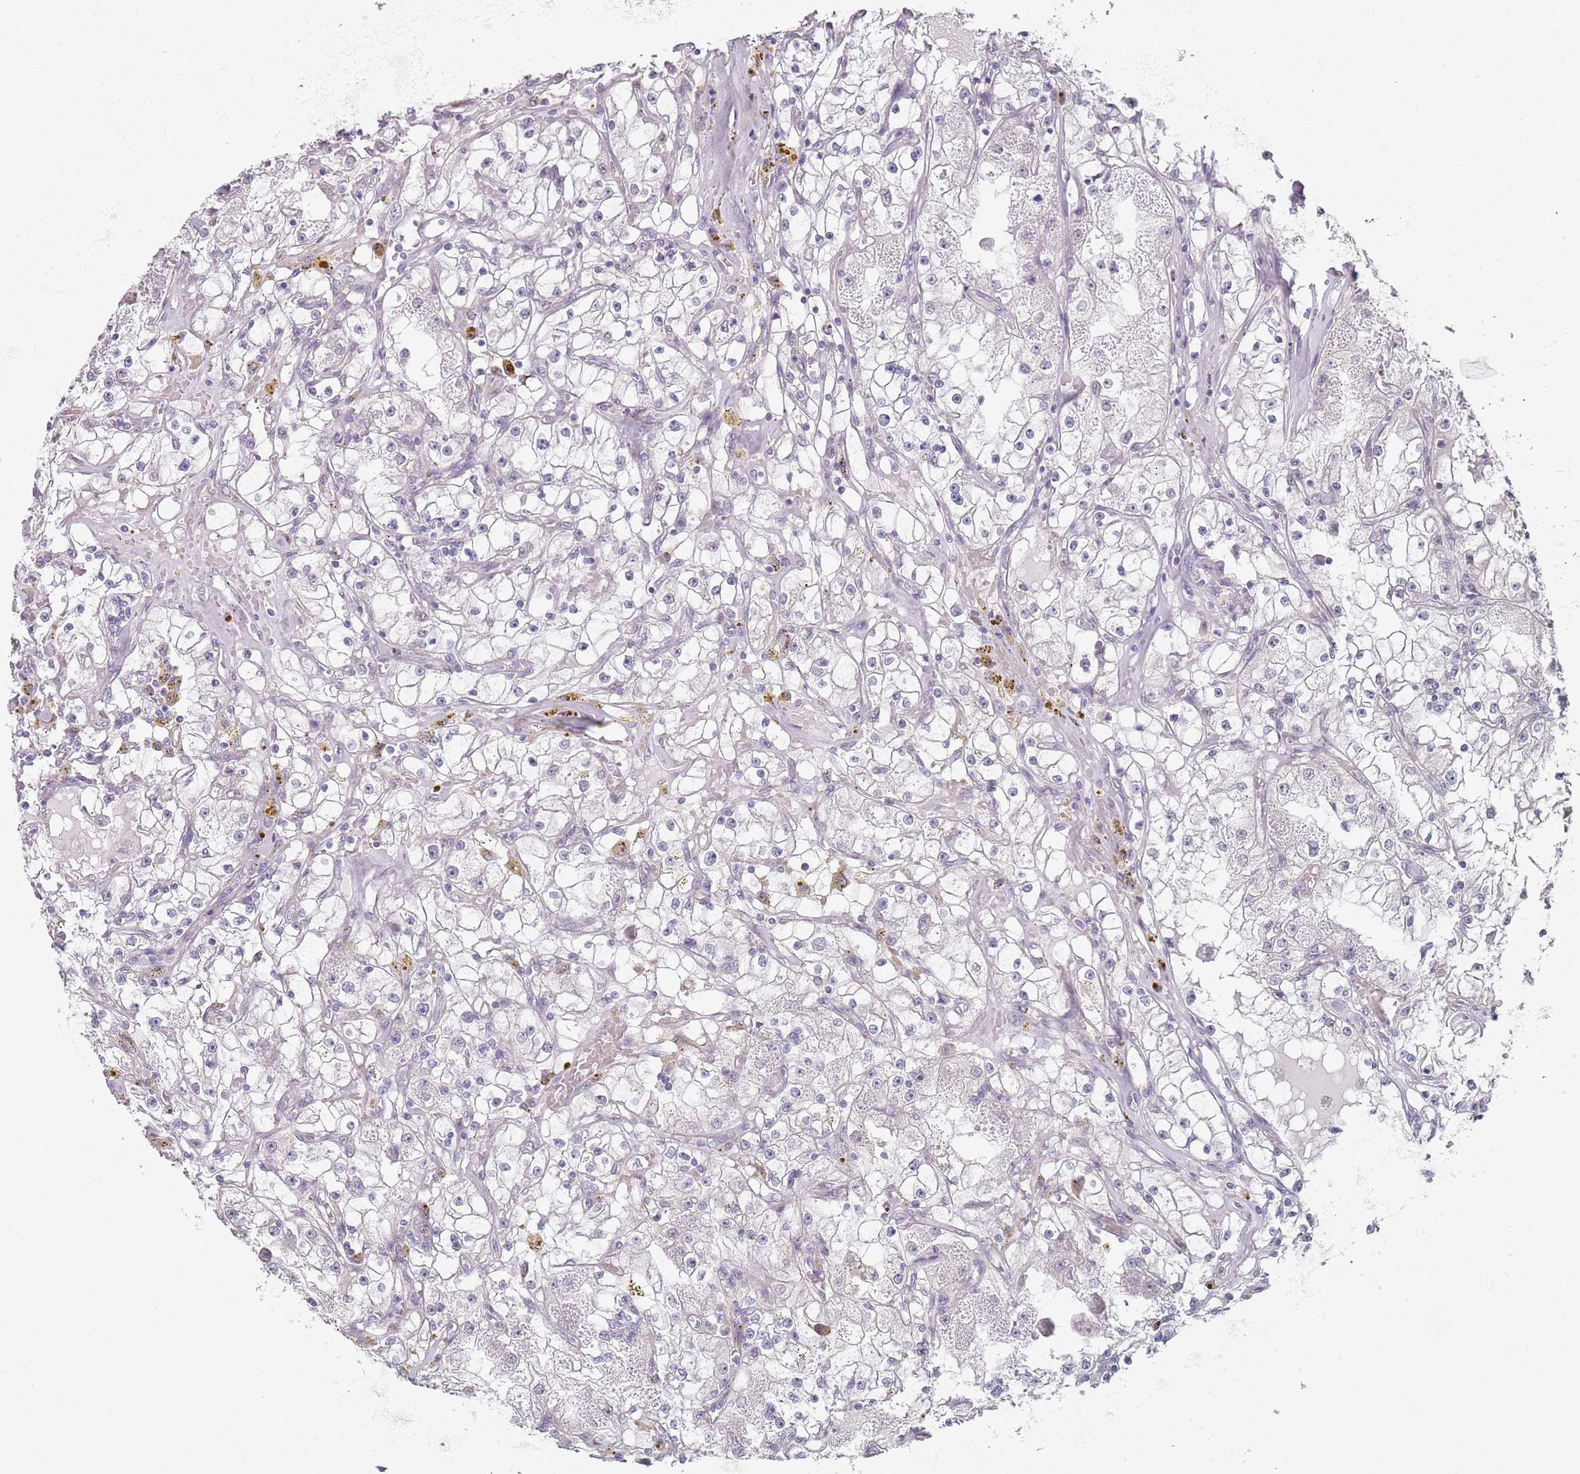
{"staining": {"intensity": "negative", "quantity": "none", "location": "none"}, "tissue": "renal cancer", "cell_type": "Tumor cells", "image_type": "cancer", "snomed": [{"axis": "morphology", "description": "Adenocarcinoma, NOS"}, {"axis": "topography", "description": "Kidney"}], "caption": "Protein analysis of renal cancer demonstrates no significant staining in tumor cells.", "gene": "DNAH11", "patient": {"sex": "male", "age": 56}}